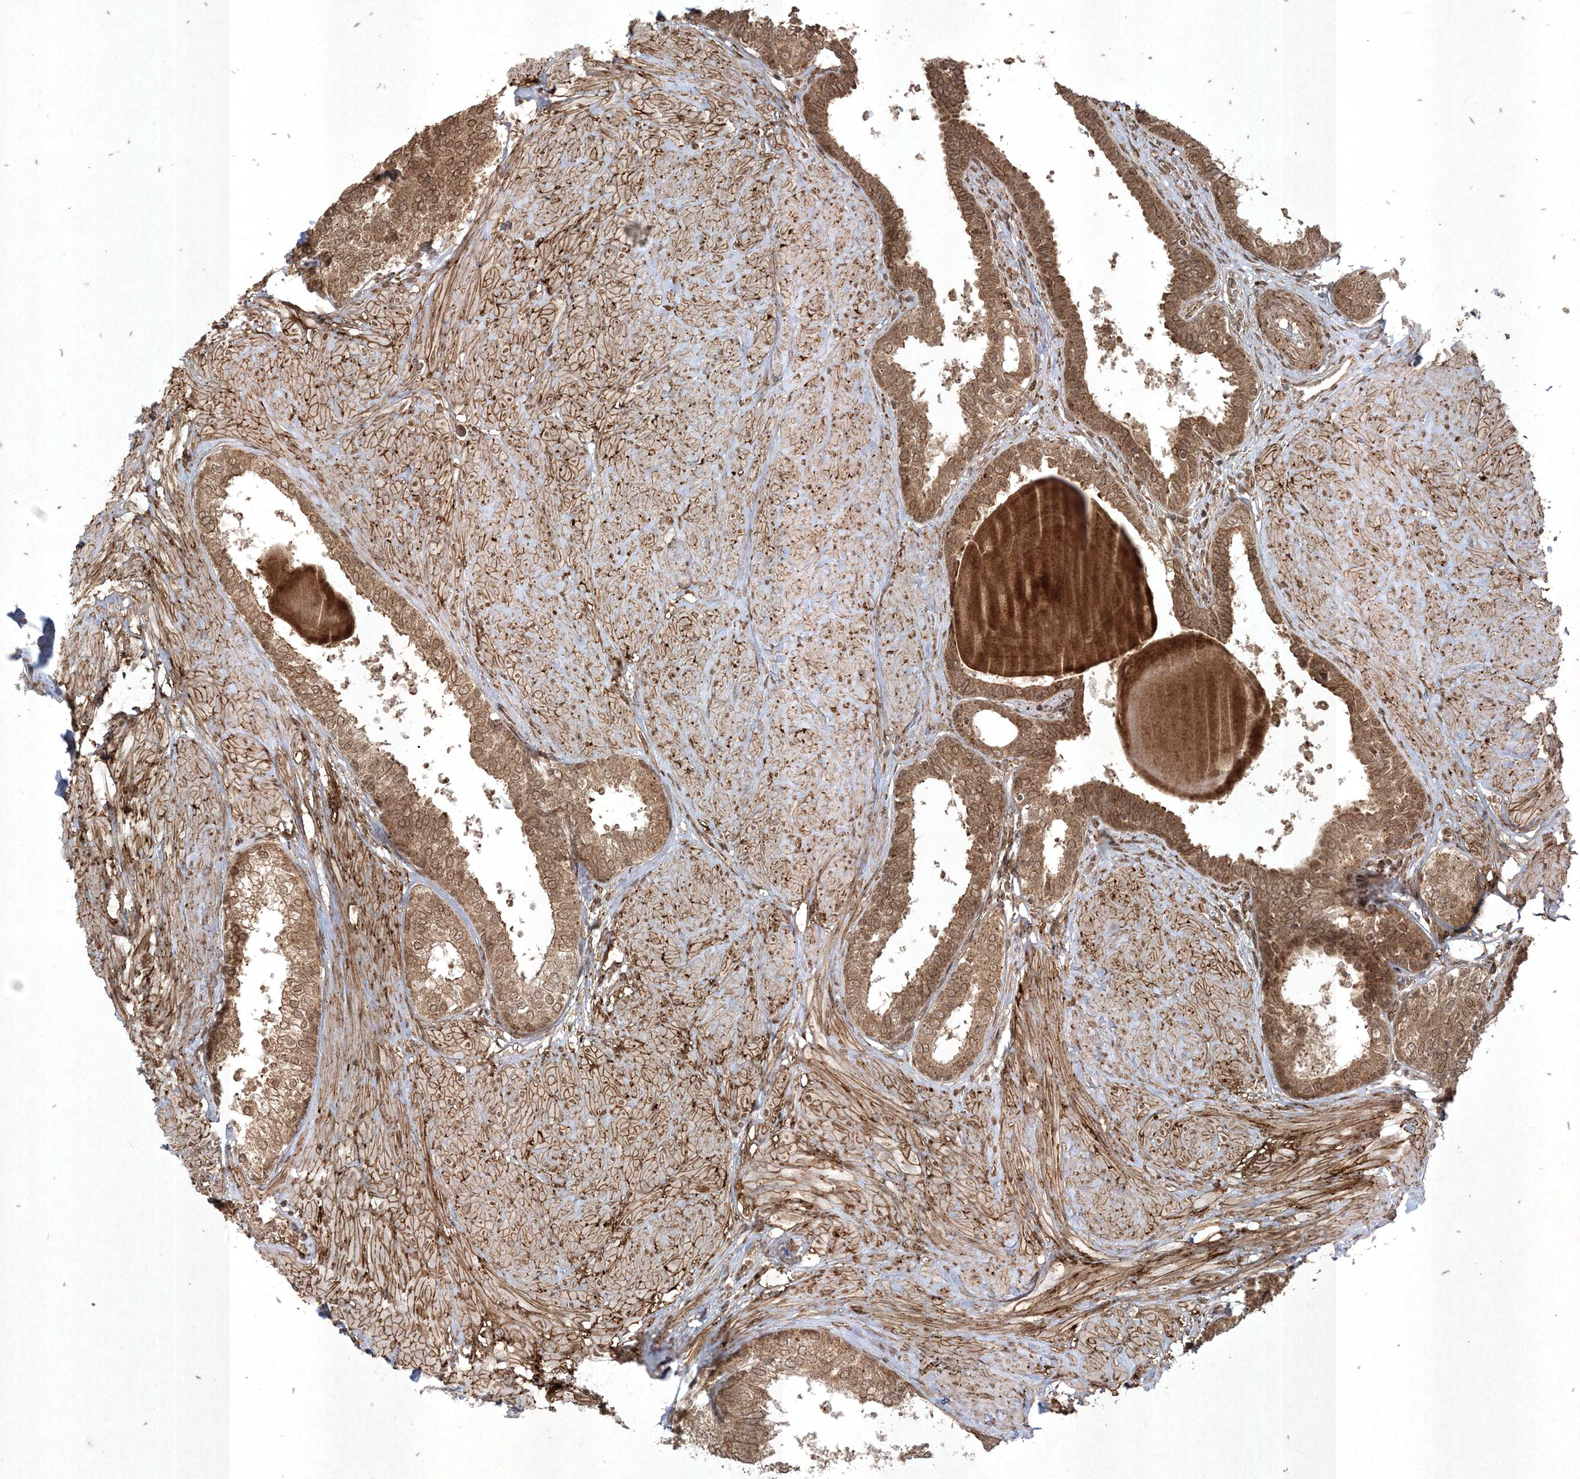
{"staining": {"intensity": "moderate", "quantity": ">75%", "location": "cytoplasmic/membranous,nuclear"}, "tissue": "prostate", "cell_type": "Glandular cells", "image_type": "normal", "snomed": [{"axis": "morphology", "description": "Normal tissue, NOS"}, {"axis": "topography", "description": "Prostate"}], "caption": "This photomicrograph demonstrates IHC staining of unremarkable prostate, with medium moderate cytoplasmic/membranous,nuclear expression in approximately >75% of glandular cells.", "gene": "RRAS", "patient": {"sex": "male", "age": 48}}